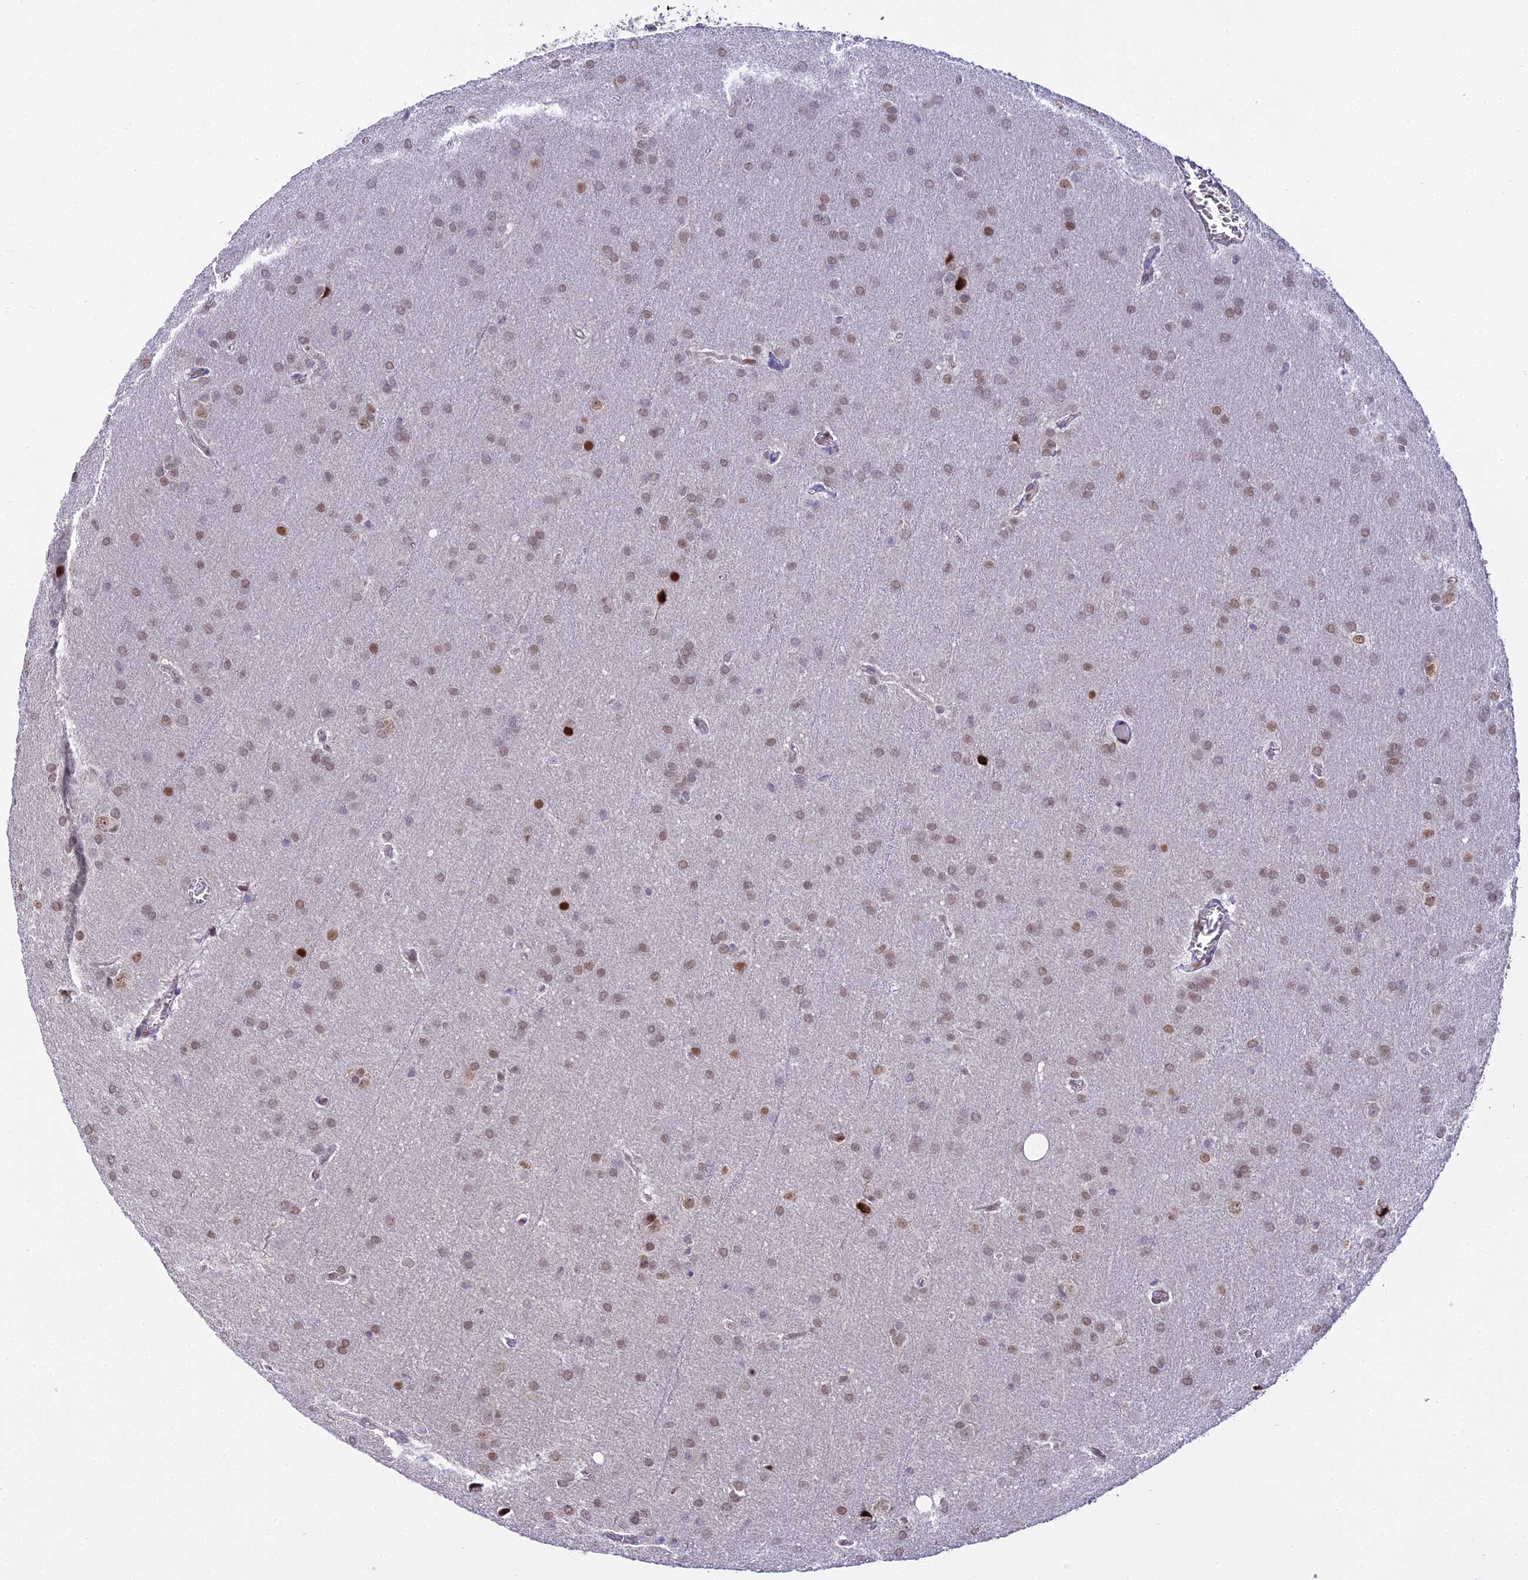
{"staining": {"intensity": "moderate", "quantity": ">75%", "location": "nuclear"}, "tissue": "glioma", "cell_type": "Tumor cells", "image_type": "cancer", "snomed": [{"axis": "morphology", "description": "Glioma, malignant, Low grade"}, {"axis": "topography", "description": "Brain"}], "caption": "Protein staining exhibits moderate nuclear staining in approximately >75% of tumor cells in malignant glioma (low-grade).", "gene": "ZNF707", "patient": {"sex": "female", "age": 32}}